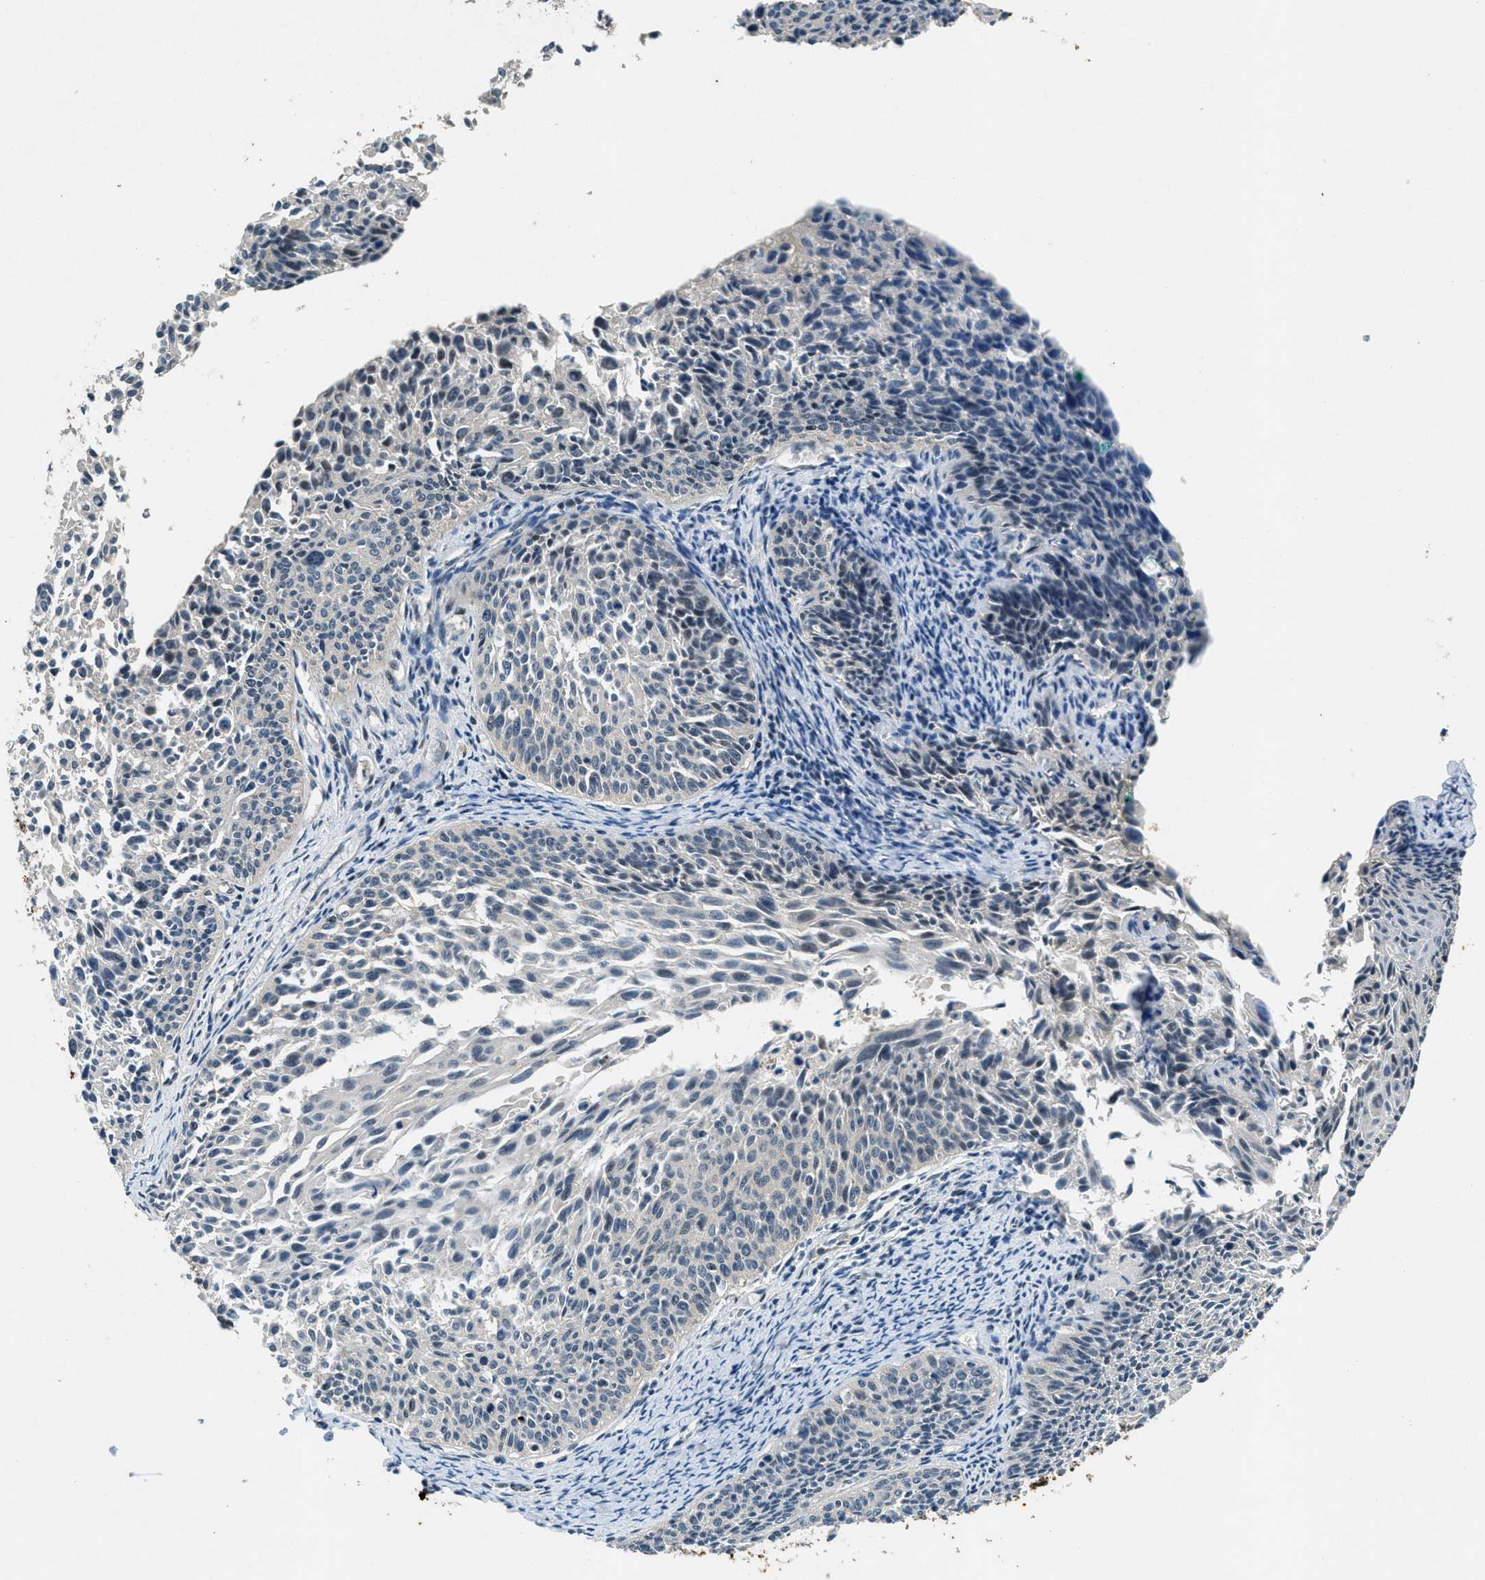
{"staining": {"intensity": "negative", "quantity": "none", "location": "none"}, "tissue": "cervical cancer", "cell_type": "Tumor cells", "image_type": "cancer", "snomed": [{"axis": "morphology", "description": "Squamous cell carcinoma, NOS"}, {"axis": "topography", "description": "Cervix"}], "caption": "This is an IHC image of human cervical squamous cell carcinoma. There is no staining in tumor cells.", "gene": "DUSP6", "patient": {"sex": "female", "age": 55}}